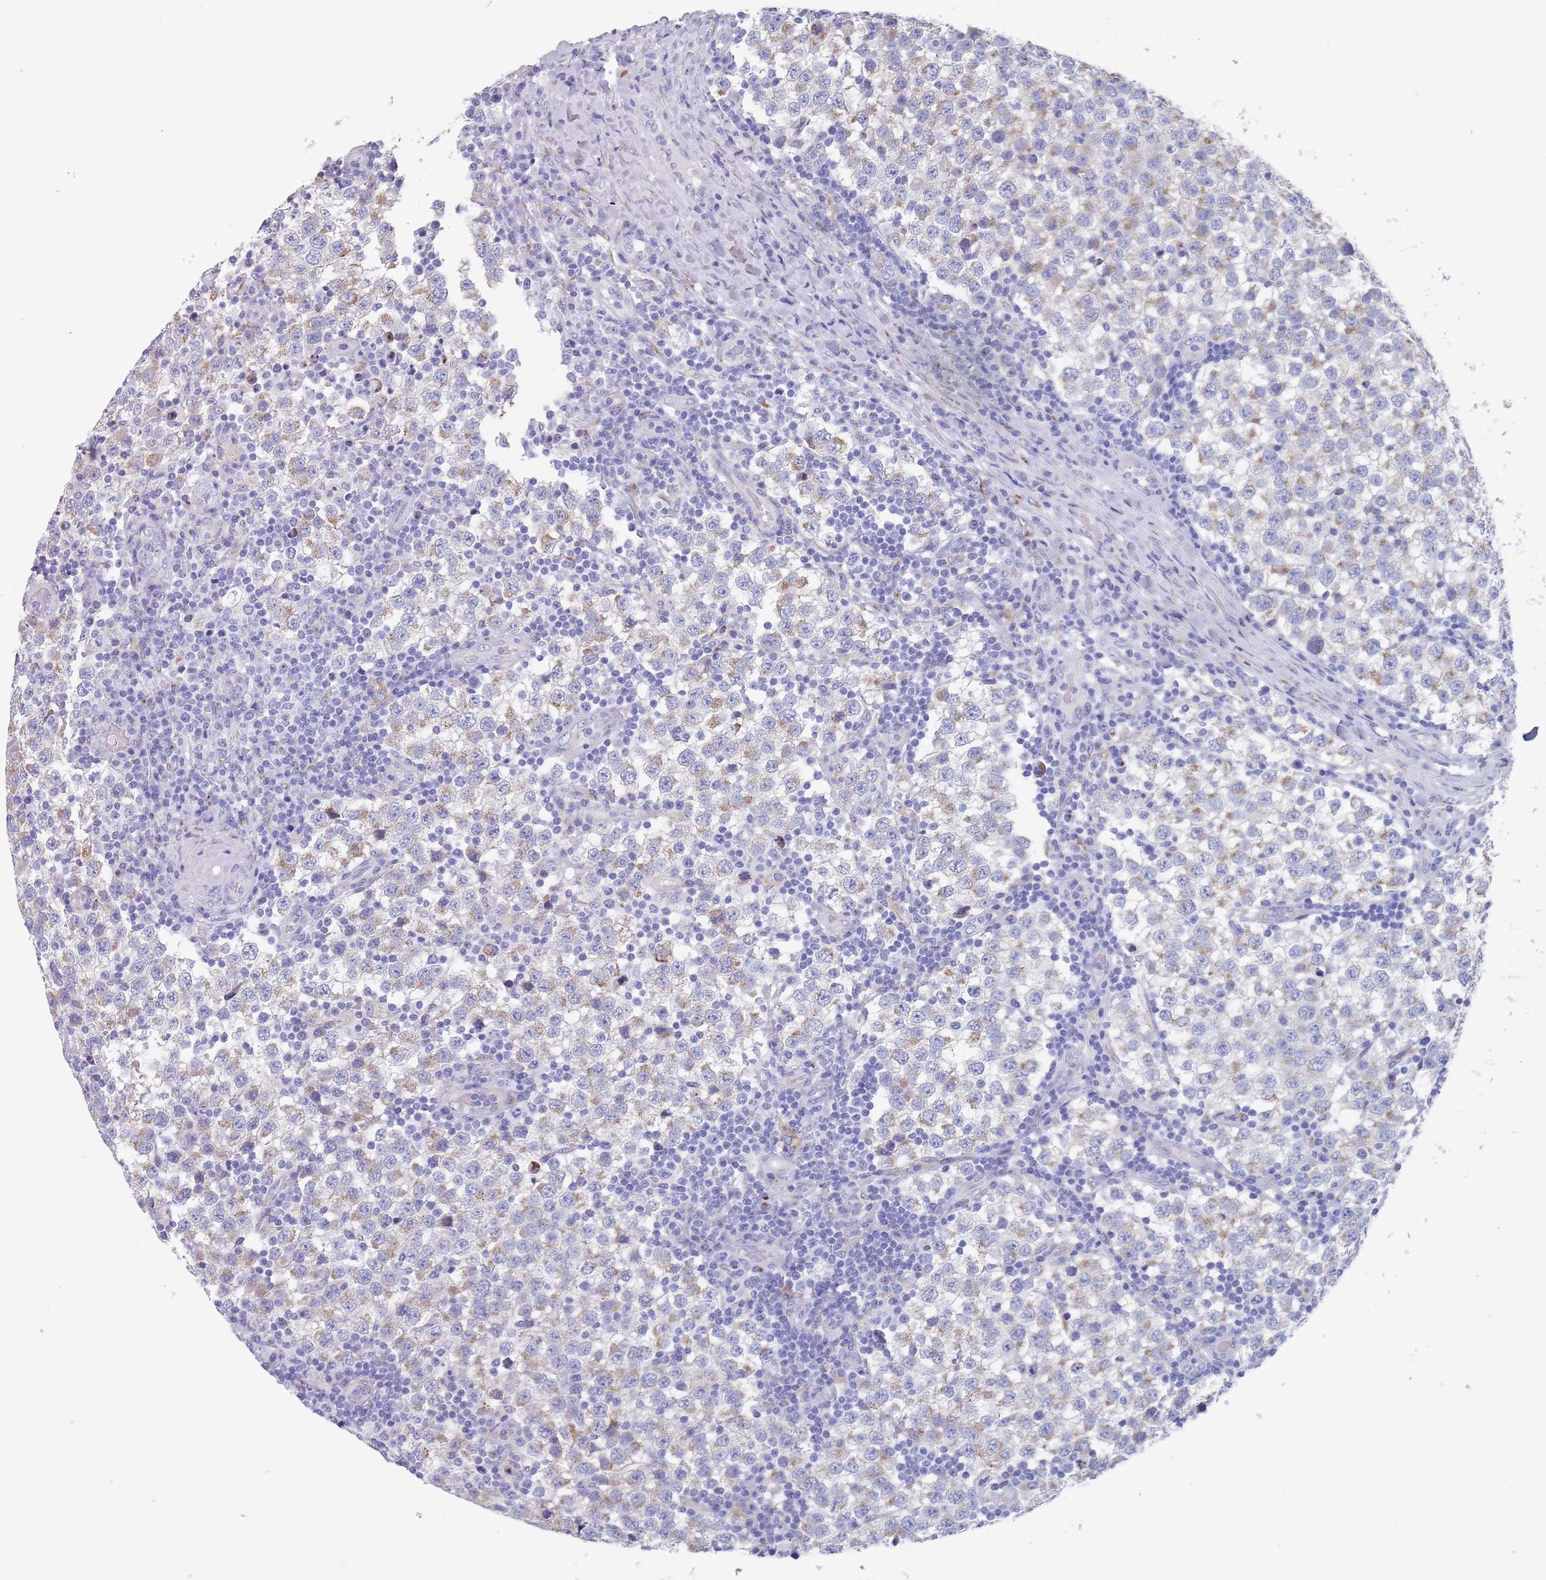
{"staining": {"intensity": "weak", "quantity": "25%-75%", "location": "cytoplasmic/membranous"}, "tissue": "testis cancer", "cell_type": "Tumor cells", "image_type": "cancer", "snomed": [{"axis": "morphology", "description": "Seminoma, NOS"}, {"axis": "topography", "description": "Testis"}], "caption": "Weak cytoplasmic/membranous staining for a protein is identified in about 25%-75% of tumor cells of testis cancer (seminoma) using immunohistochemistry (IHC).", "gene": "PLOD1", "patient": {"sex": "male", "age": 34}}